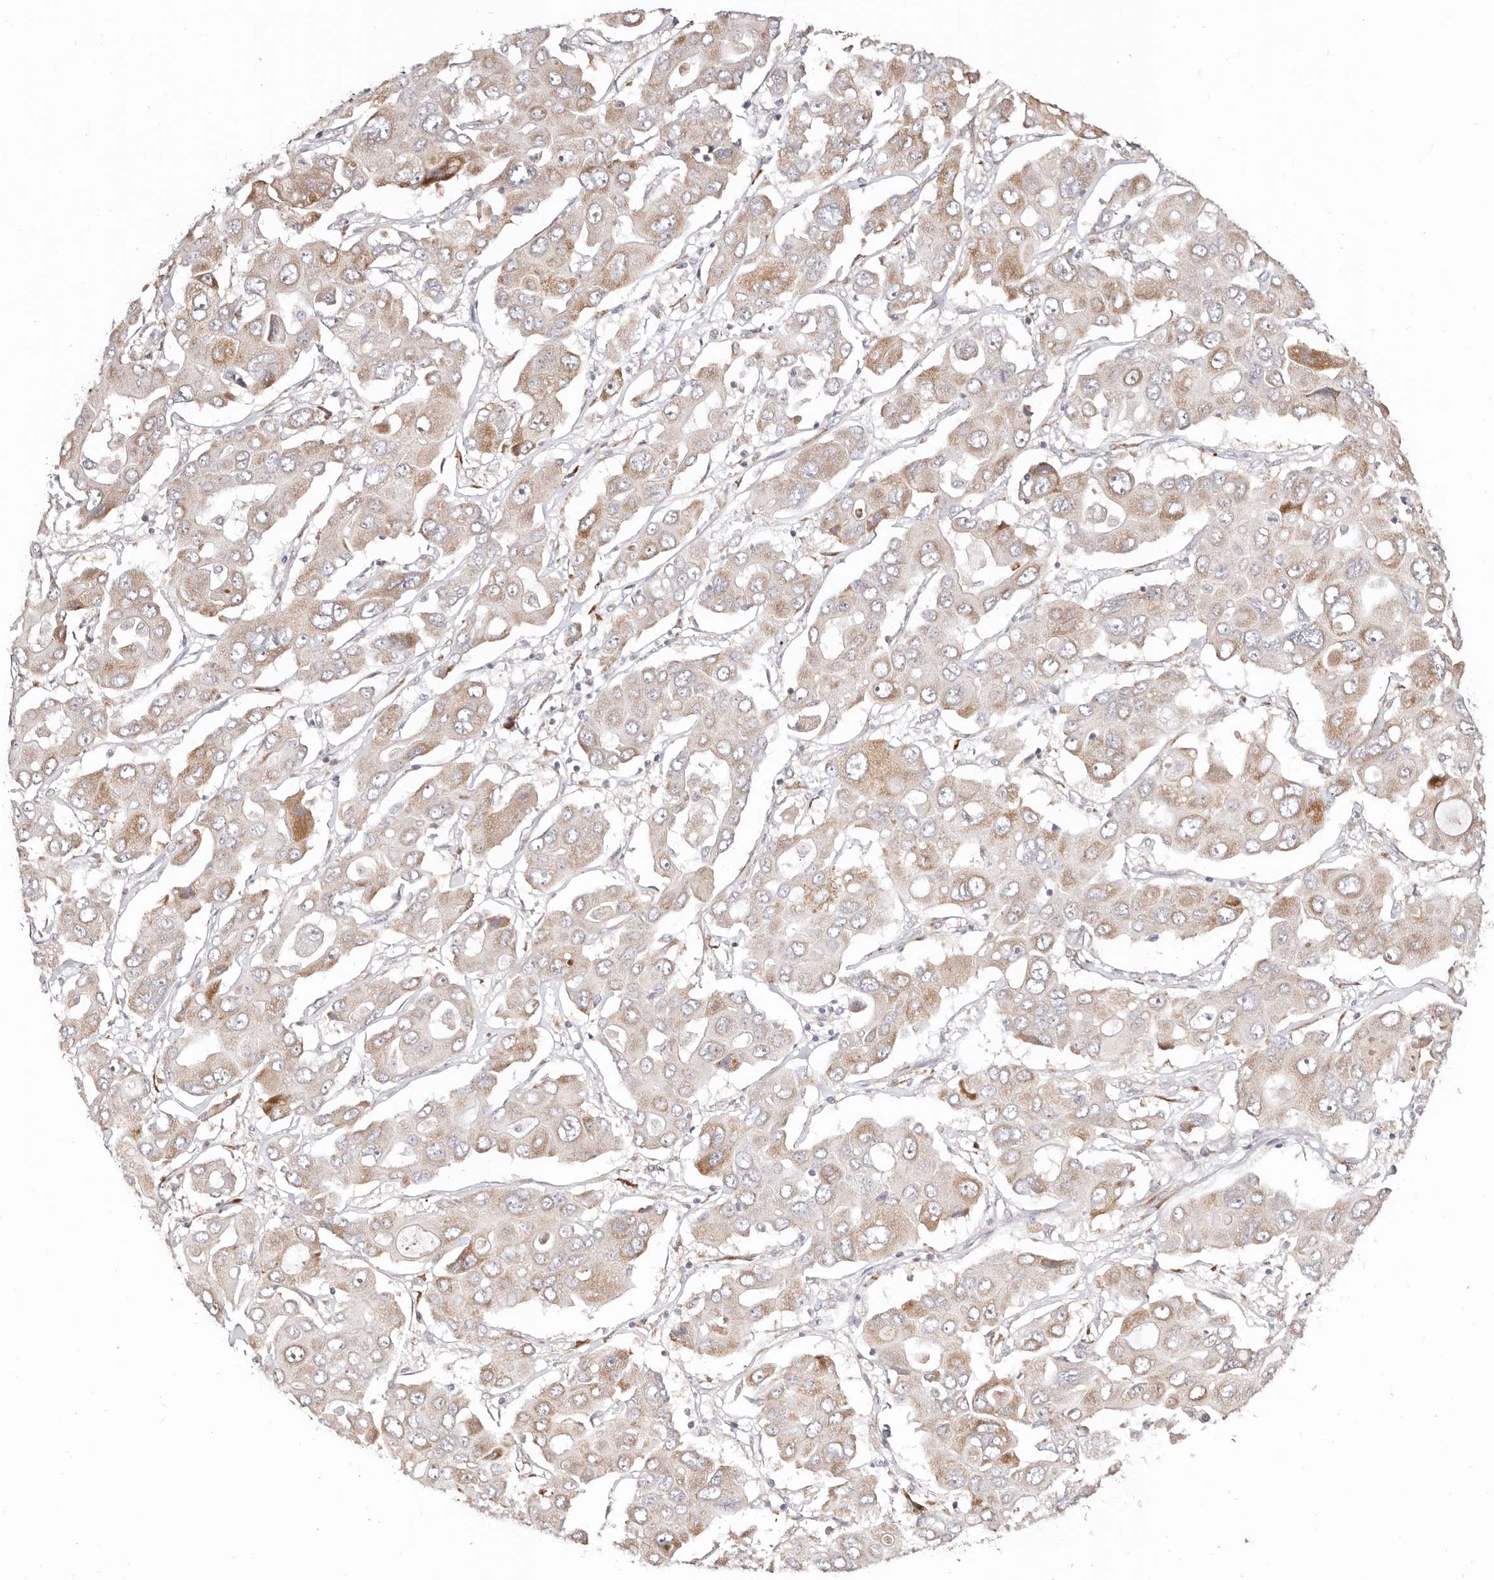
{"staining": {"intensity": "weak", "quantity": ">75%", "location": "cytoplasmic/membranous"}, "tissue": "liver cancer", "cell_type": "Tumor cells", "image_type": "cancer", "snomed": [{"axis": "morphology", "description": "Cholangiocarcinoma"}, {"axis": "topography", "description": "Liver"}], "caption": "Immunohistochemistry (DAB) staining of human cholangiocarcinoma (liver) demonstrates weak cytoplasmic/membranous protein staining in approximately >75% of tumor cells.", "gene": "BCL2L15", "patient": {"sex": "male", "age": 67}}